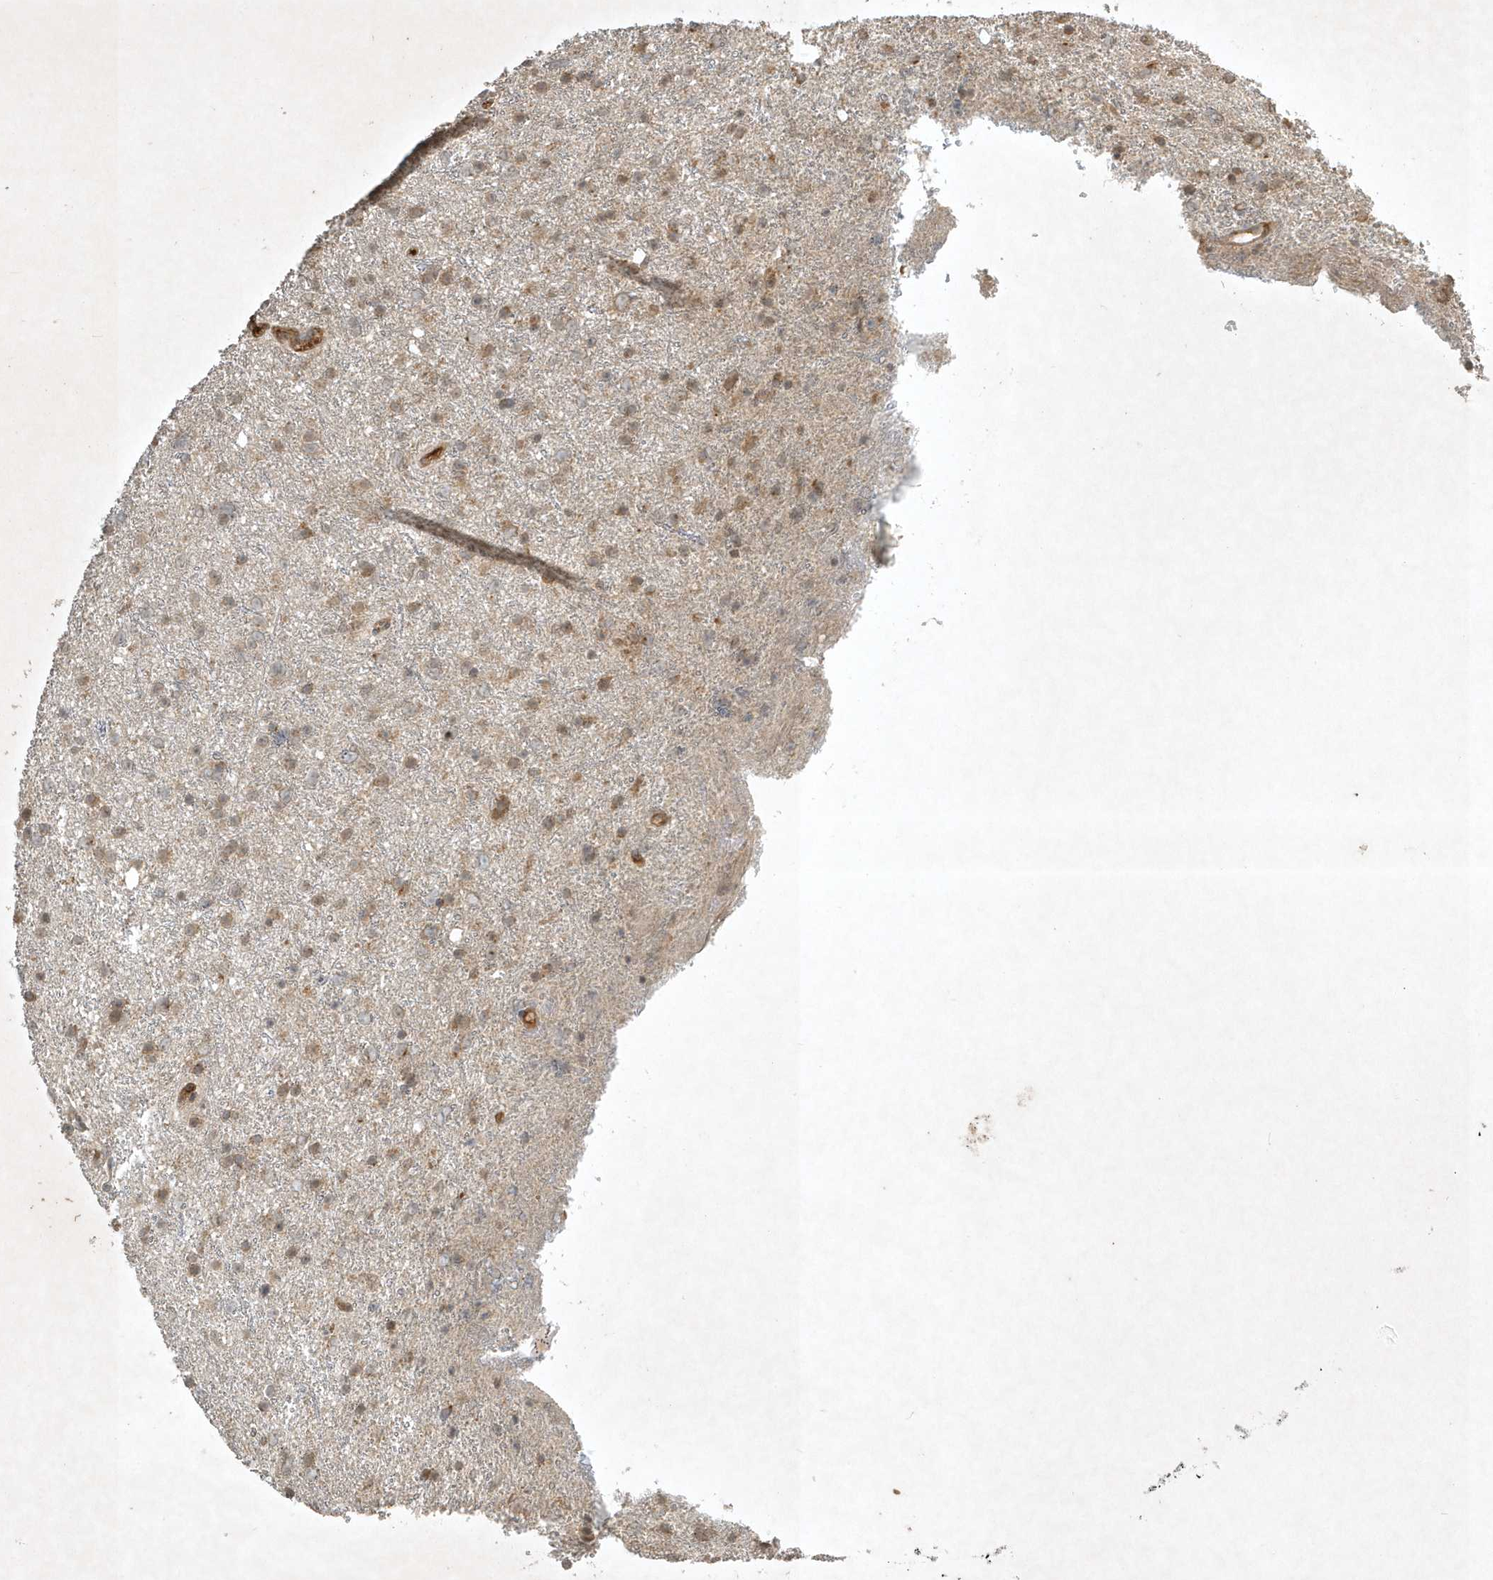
{"staining": {"intensity": "weak", "quantity": ">75%", "location": "cytoplasmic/membranous"}, "tissue": "glioma", "cell_type": "Tumor cells", "image_type": "cancer", "snomed": [{"axis": "morphology", "description": "Glioma, malignant, Low grade"}, {"axis": "topography", "description": "Cerebral cortex"}], "caption": "This is an image of immunohistochemistry (IHC) staining of malignant glioma (low-grade), which shows weak expression in the cytoplasmic/membranous of tumor cells.", "gene": "TNFAIP6", "patient": {"sex": "female", "age": 39}}